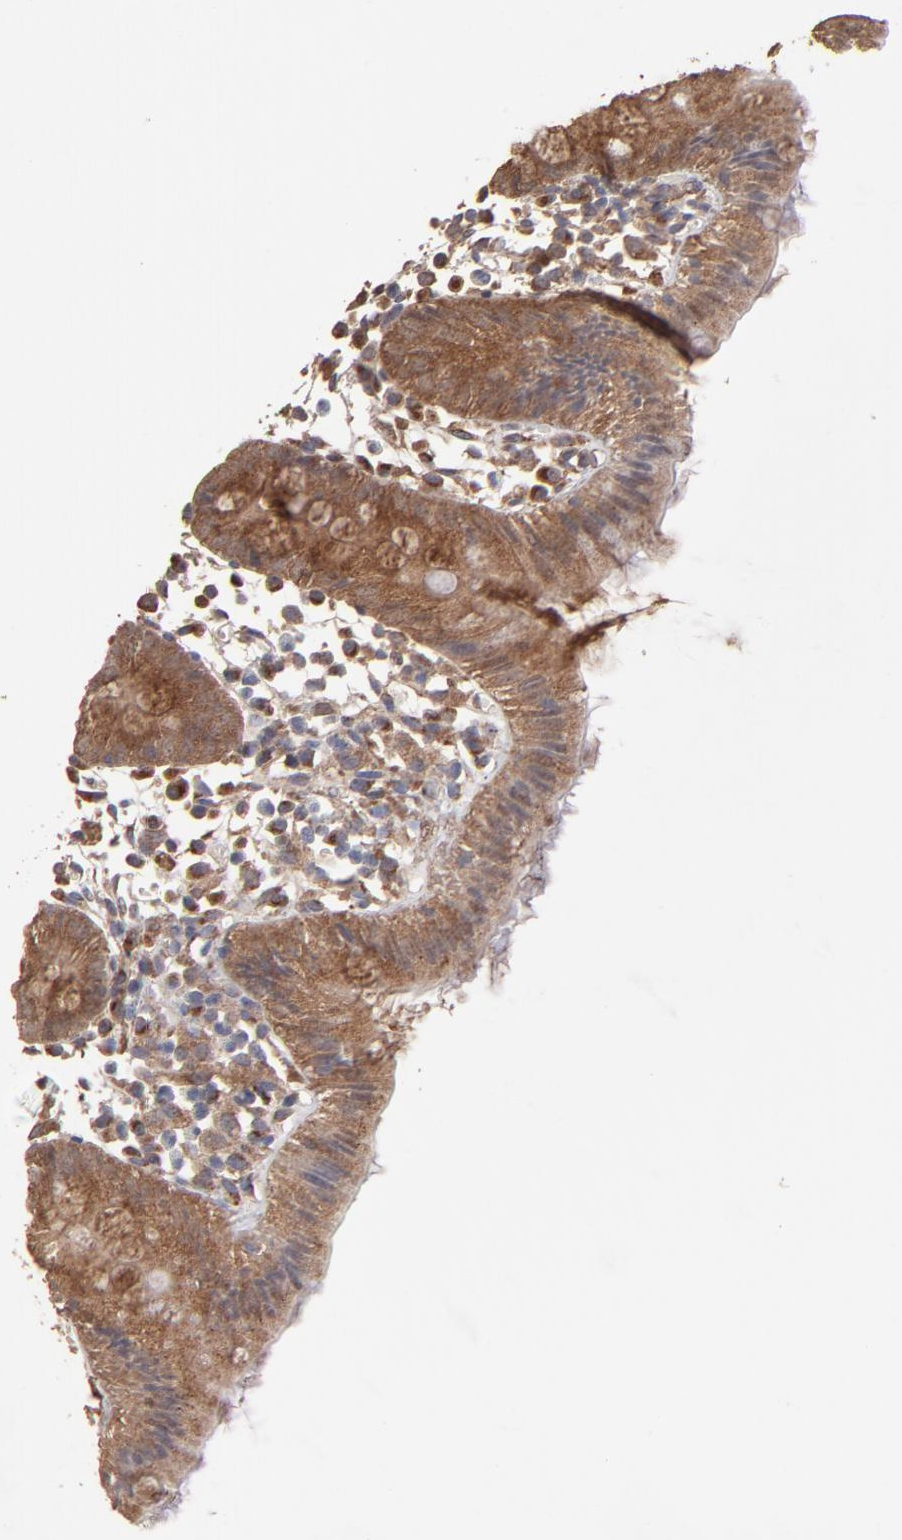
{"staining": {"intensity": "weak", "quantity": ">75%", "location": "cytoplasmic/membranous"}, "tissue": "colon", "cell_type": "Endothelial cells", "image_type": "normal", "snomed": [{"axis": "morphology", "description": "Normal tissue, NOS"}, {"axis": "topography", "description": "Colon"}], "caption": "Immunohistochemistry image of unremarkable human colon stained for a protein (brown), which shows low levels of weak cytoplasmic/membranous positivity in approximately >75% of endothelial cells.", "gene": "MMP2", "patient": {"sex": "male", "age": 14}}